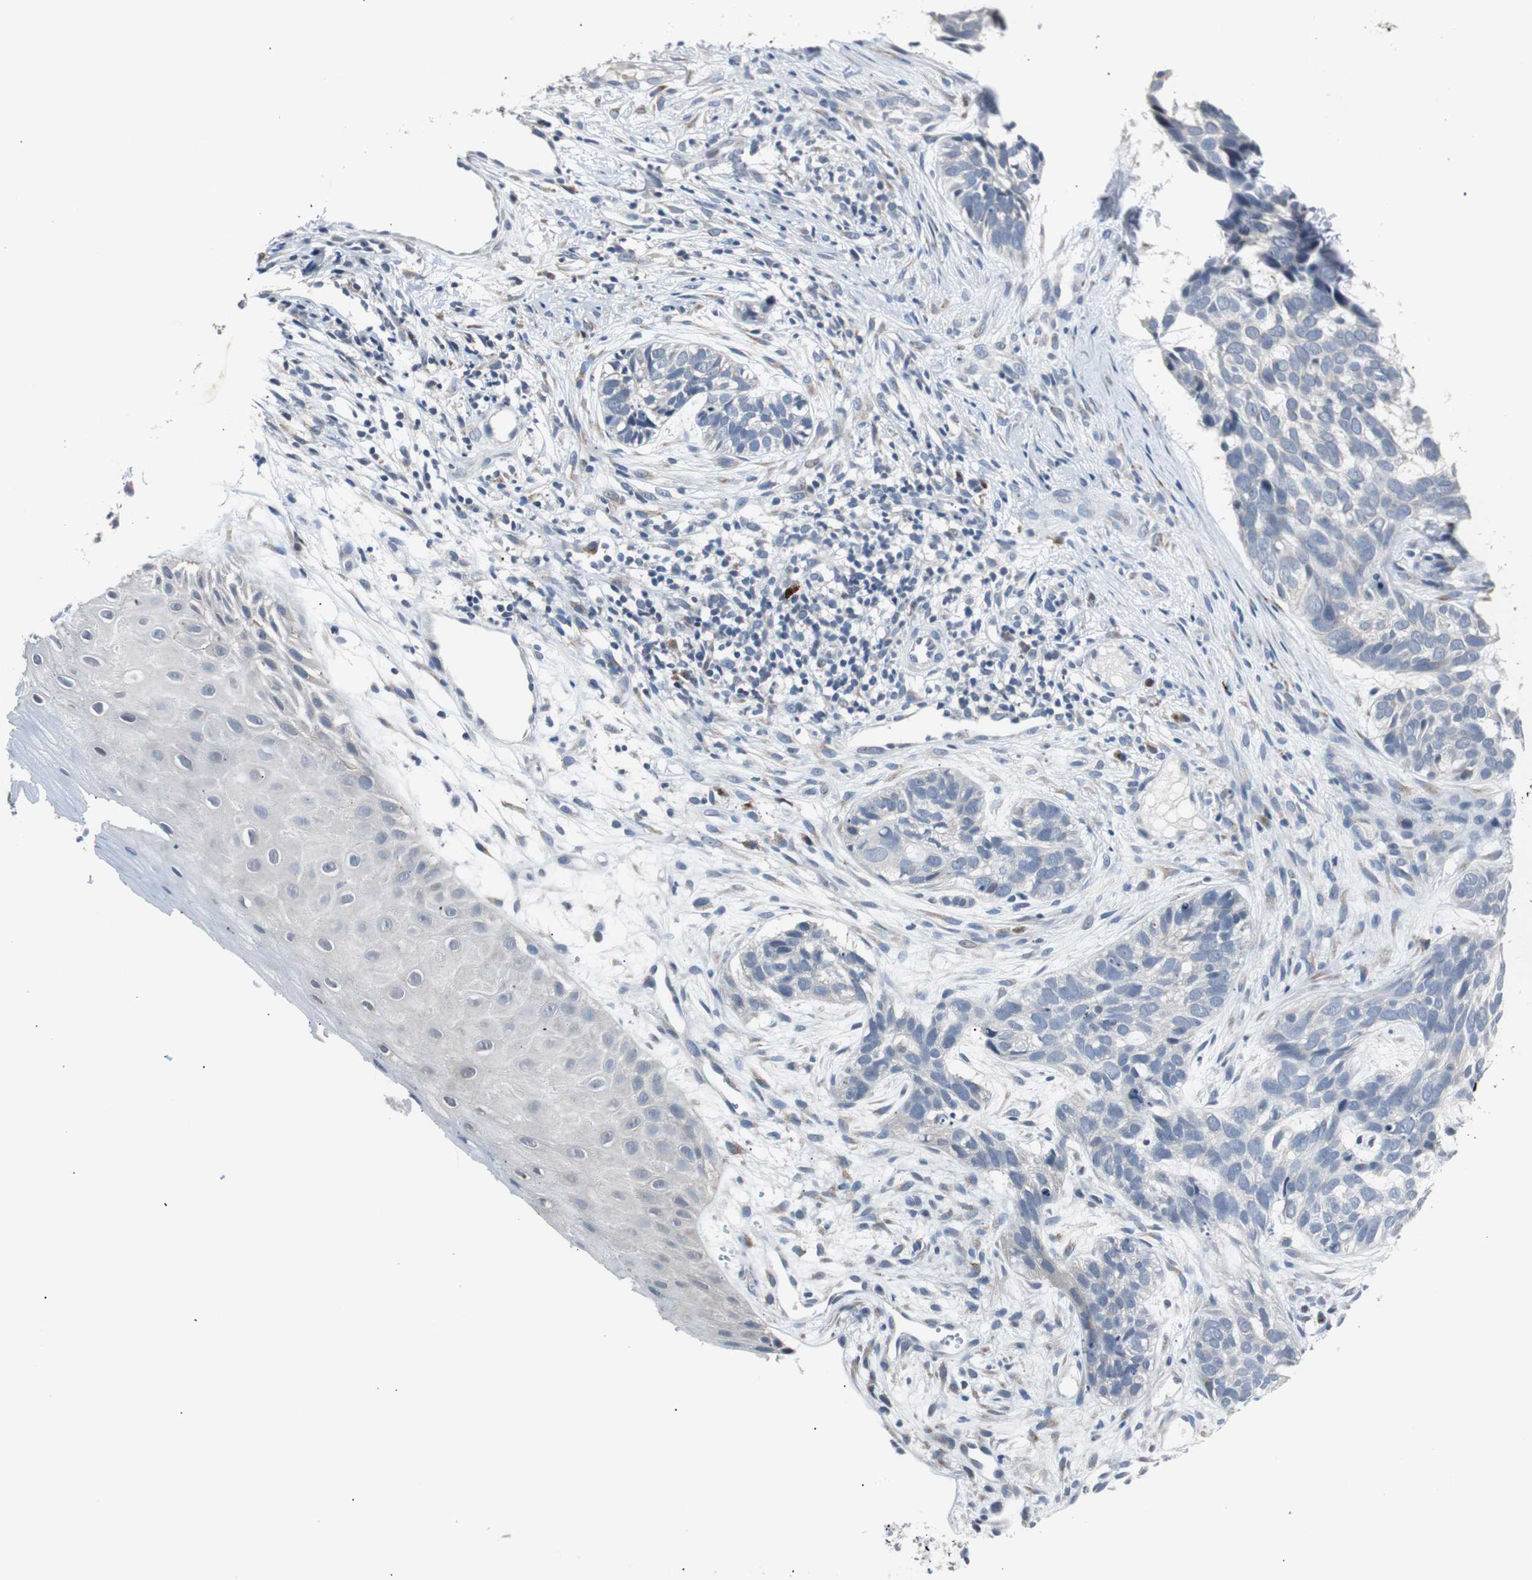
{"staining": {"intensity": "negative", "quantity": "none", "location": "none"}, "tissue": "skin cancer", "cell_type": "Tumor cells", "image_type": "cancer", "snomed": [{"axis": "morphology", "description": "Basal cell carcinoma"}, {"axis": "topography", "description": "Skin"}], "caption": "This is a micrograph of immunohistochemistry (IHC) staining of skin cancer, which shows no expression in tumor cells.", "gene": "SOX30", "patient": {"sex": "male", "age": 87}}